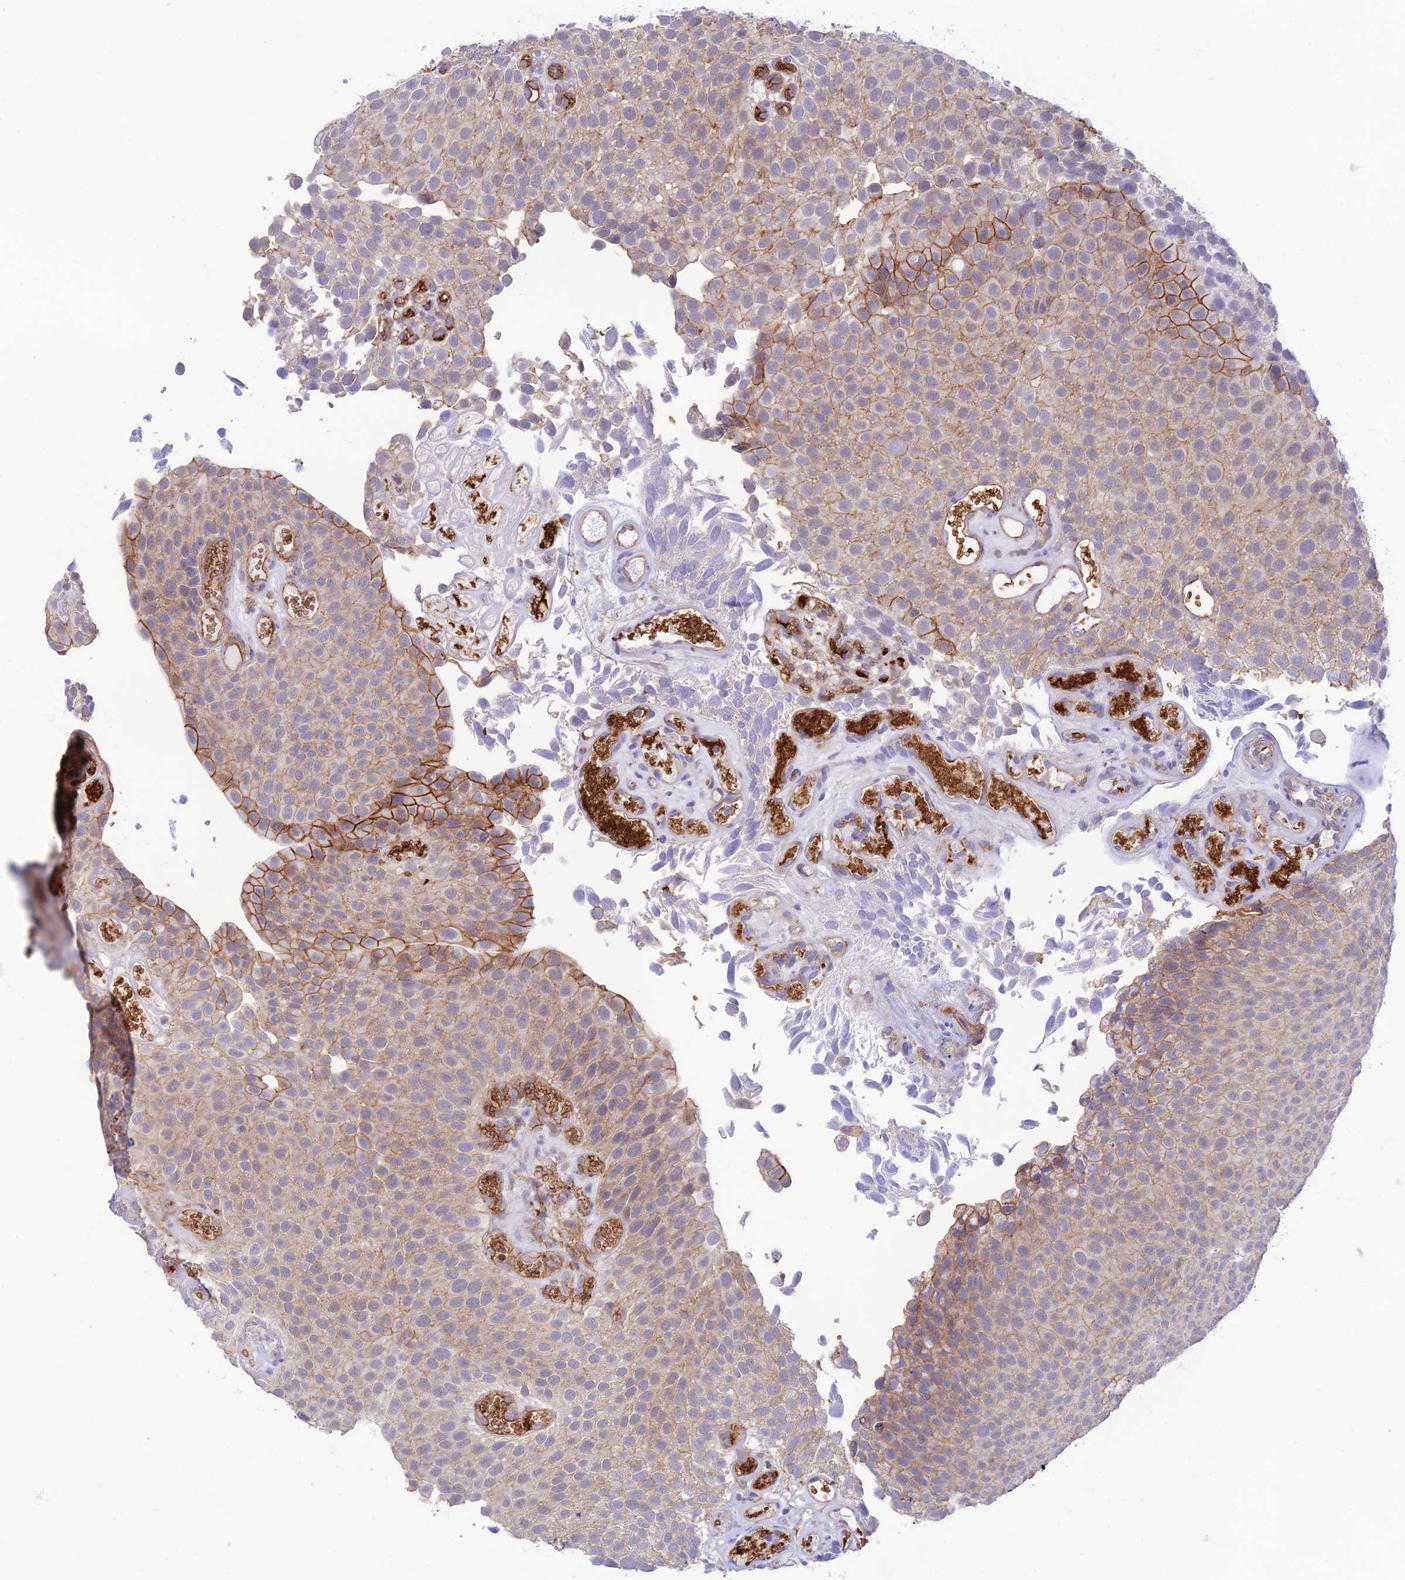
{"staining": {"intensity": "moderate", "quantity": "<25%", "location": "cytoplasmic/membranous"}, "tissue": "urothelial cancer", "cell_type": "Tumor cells", "image_type": "cancer", "snomed": [{"axis": "morphology", "description": "Urothelial carcinoma, Low grade"}, {"axis": "topography", "description": "Urinary bladder"}], "caption": "Immunohistochemical staining of urothelial carcinoma (low-grade) displays low levels of moderate cytoplasmic/membranous protein expression in approximately <25% of tumor cells.", "gene": "YPEL5", "patient": {"sex": "male", "age": 89}}